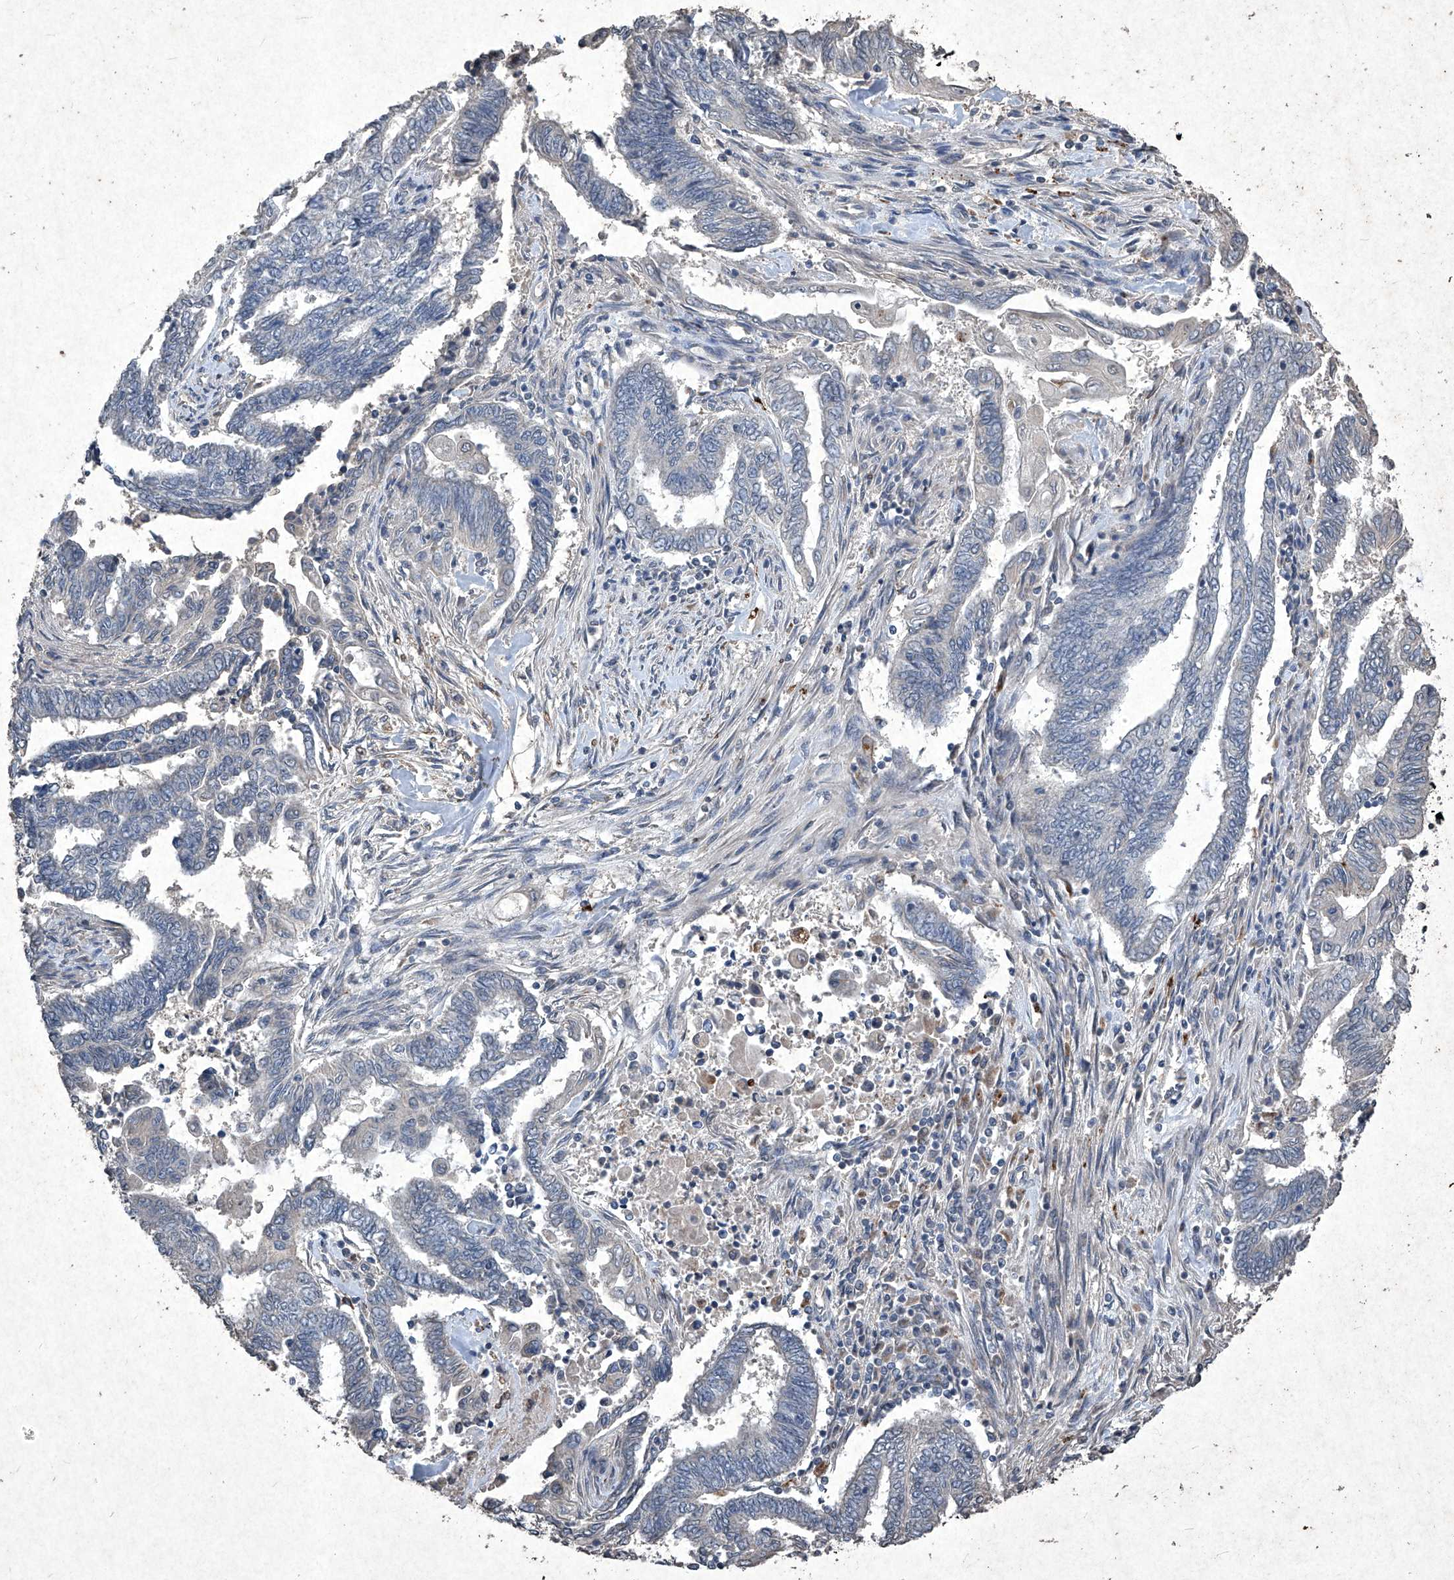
{"staining": {"intensity": "negative", "quantity": "none", "location": "none"}, "tissue": "endometrial cancer", "cell_type": "Tumor cells", "image_type": "cancer", "snomed": [{"axis": "morphology", "description": "Adenocarcinoma, NOS"}, {"axis": "topography", "description": "Uterus"}, {"axis": "topography", "description": "Endometrium"}], "caption": "Protein analysis of endometrial adenocarcinoma shows no significant positivity in tumor cells.", "gene": "MED16", "patient": {"sex": "female", "age": 70}}